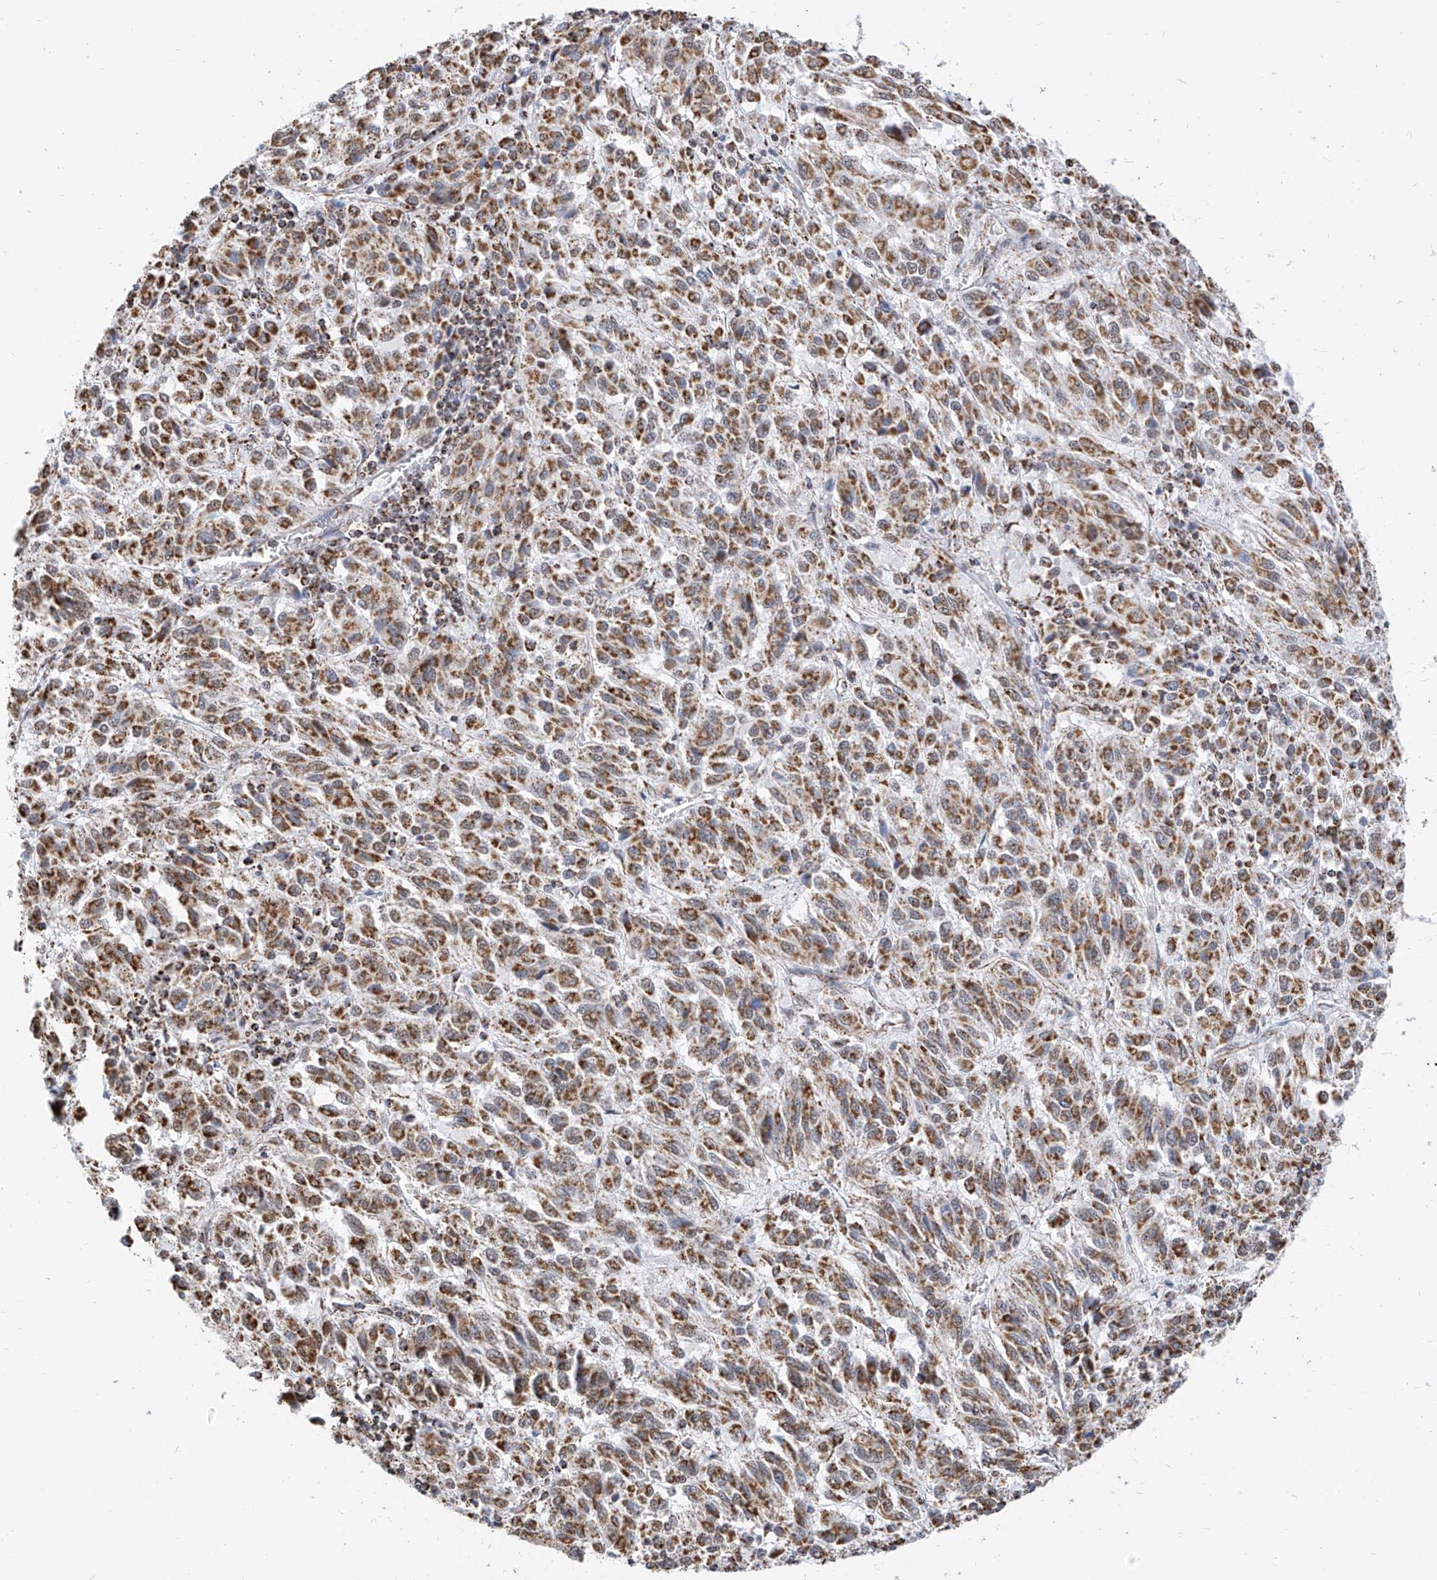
{"staining": {"intensity": "moderate", "quantity": ">75%", "location": "cytoplasmic/membranous"}, "tissue": "melanoma", "cell_type": "Tumor cells", "image_type": "cancer", "snomed": [{"axis": "morphology", "description": "Malignant melanoma, Metastatic site"}, {"axis": "topography", "description": "Lung"}], "caption": "Brown immunohistochemical staining in malignant melanoma (metastatic site) shows moderate cytoplasmic/membranous expression in about >75% of tumor cells.", "gene": "NALCN", "patient": {"sex": "male", "age": 64}}